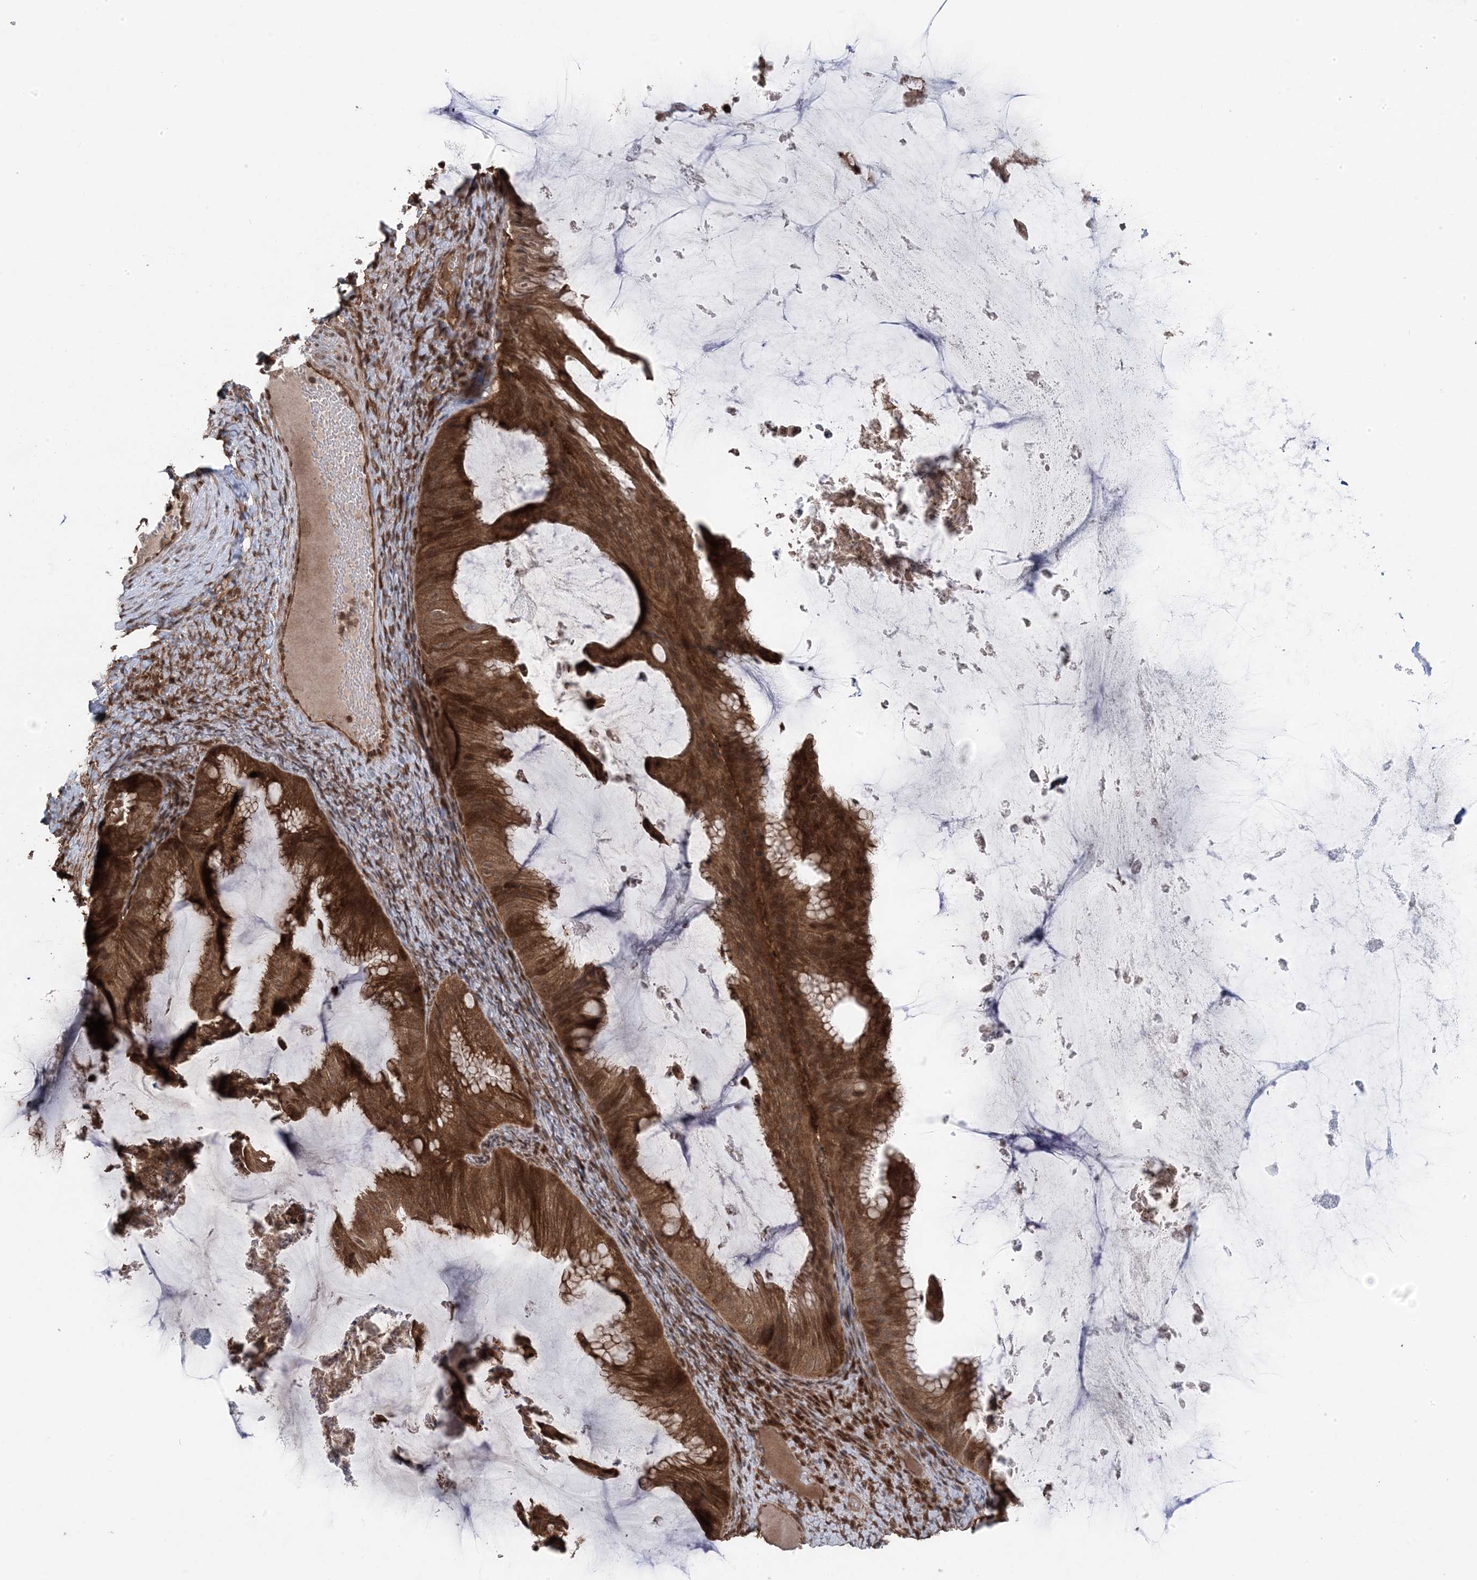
{"staining": {"intensity": "moderate", "quantity": ">75%", "location": "cytoplasmic/membranous,nuclear"}, "tissue": "ovarian cancer", "cell_type": "Tumor cells", "image_type": "cancer", "snomed": [{"axis": "morphology", "description": "Cystadenocarcinoma, mucinous, NOS"}, {"axis": "topography", "description": "Ovary"}], "caption": "The photomicrograph demonstrates a brown stain indicating the presence of a protein in the cytoplasmic/membranous and nuclear of tumor cells in ovarian cancer (mucinous cystadenocarcinoma). The staining was performed using DAB, with brown indicating positive protein expression. Nuclei are stained blue with hematoxylin.", "gene": "MAPK1IP1L", "patient": {"sex": "female", "age": 61}}